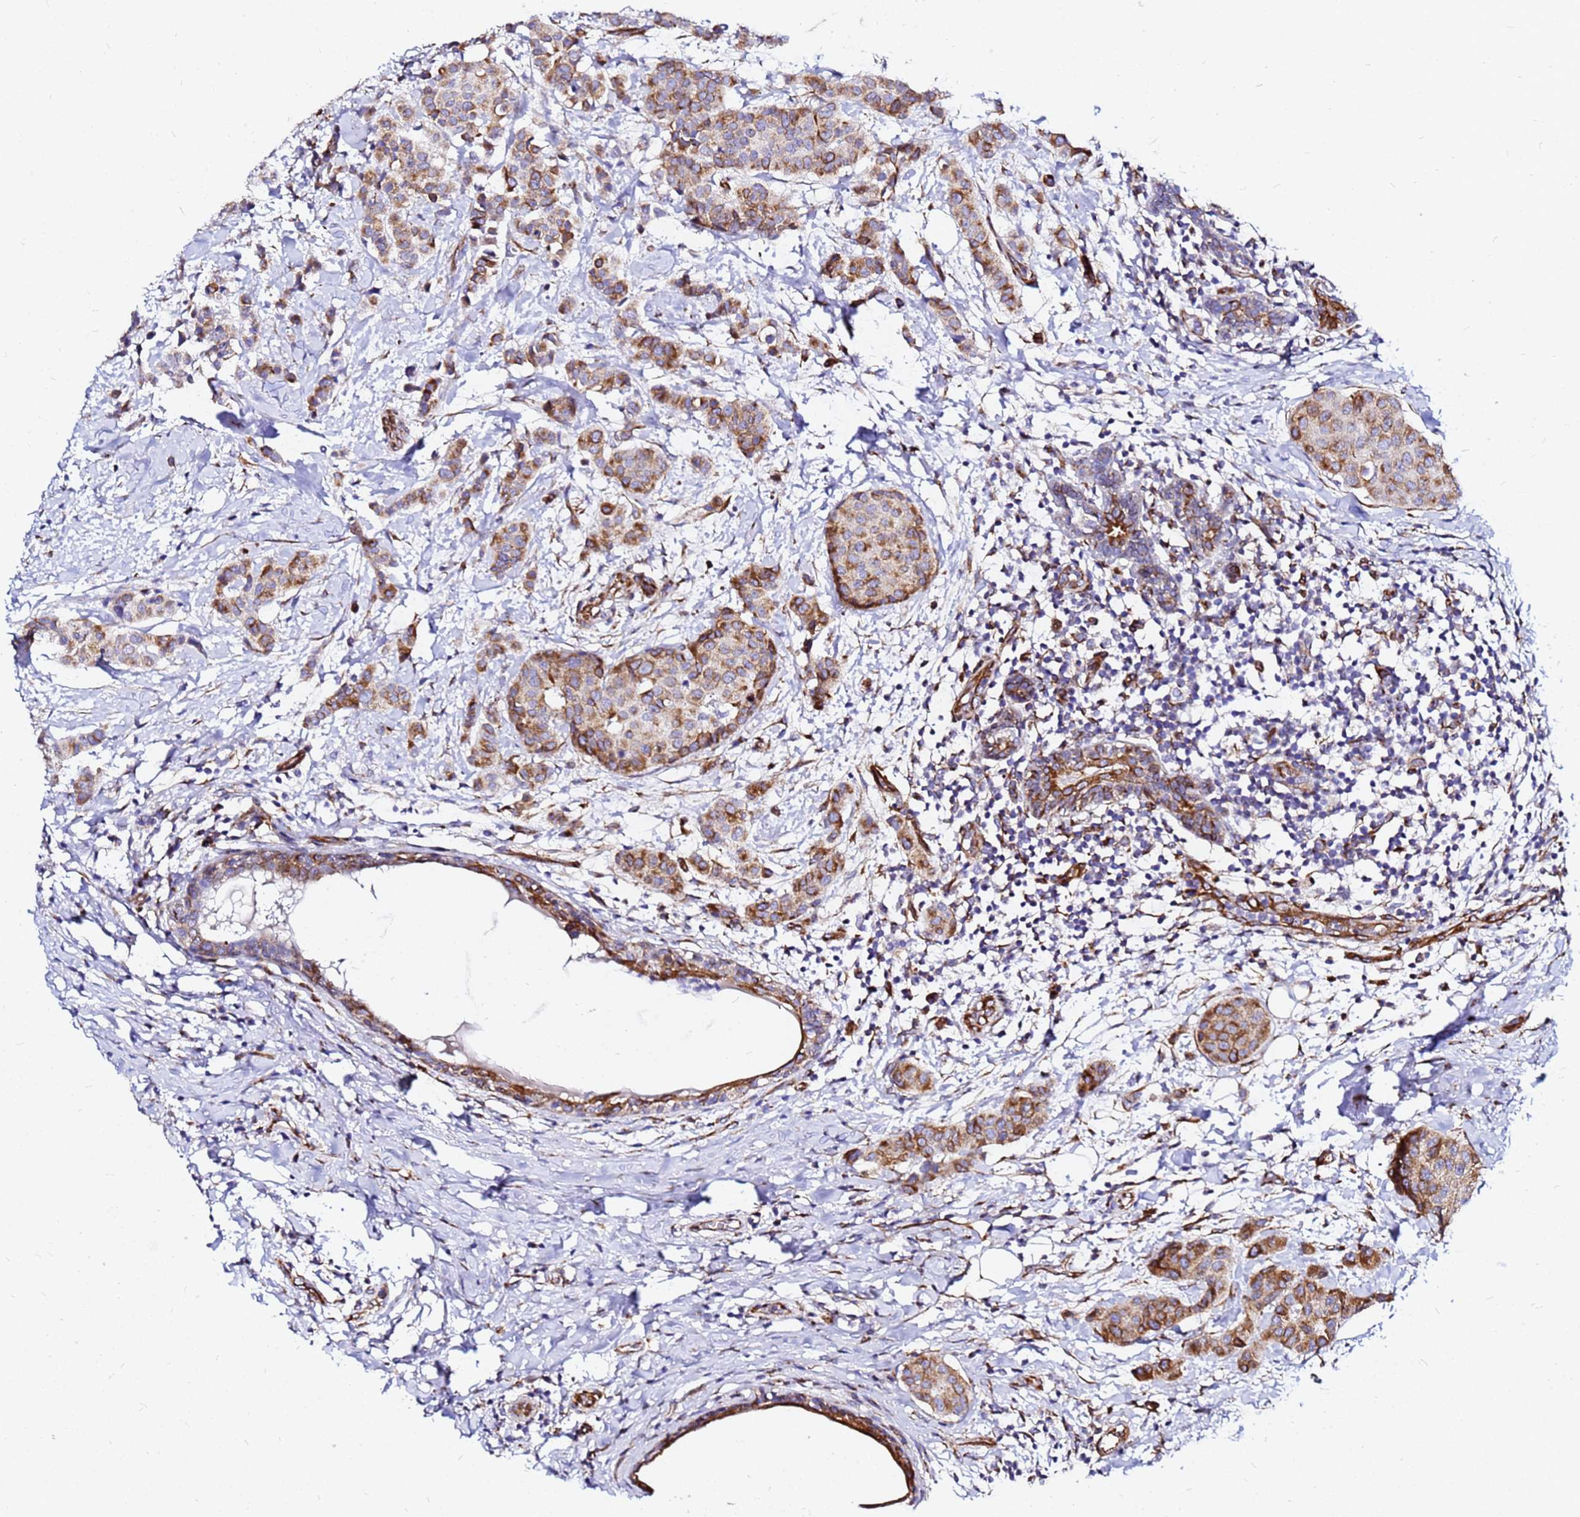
{"staining": {"intensity": "moderate", "quantity": ">75%", "location": "cytoplasmic/membranous"}, "tissue": "breast cancer", "cell_type": "Tumor cells", "image_type": "cancer", "snomed": [{"axis": "morphology", "description": "Duct carcinoma"}, {"axis": "topography", "description": "Breast"}], "caption": "Infiltrating ductal carcinoma (breast) stained with a protein marker reveals moderate staining in tumor cells.", "gene": "TUBA8", "patient": {"sex": "female", "age": 40}}